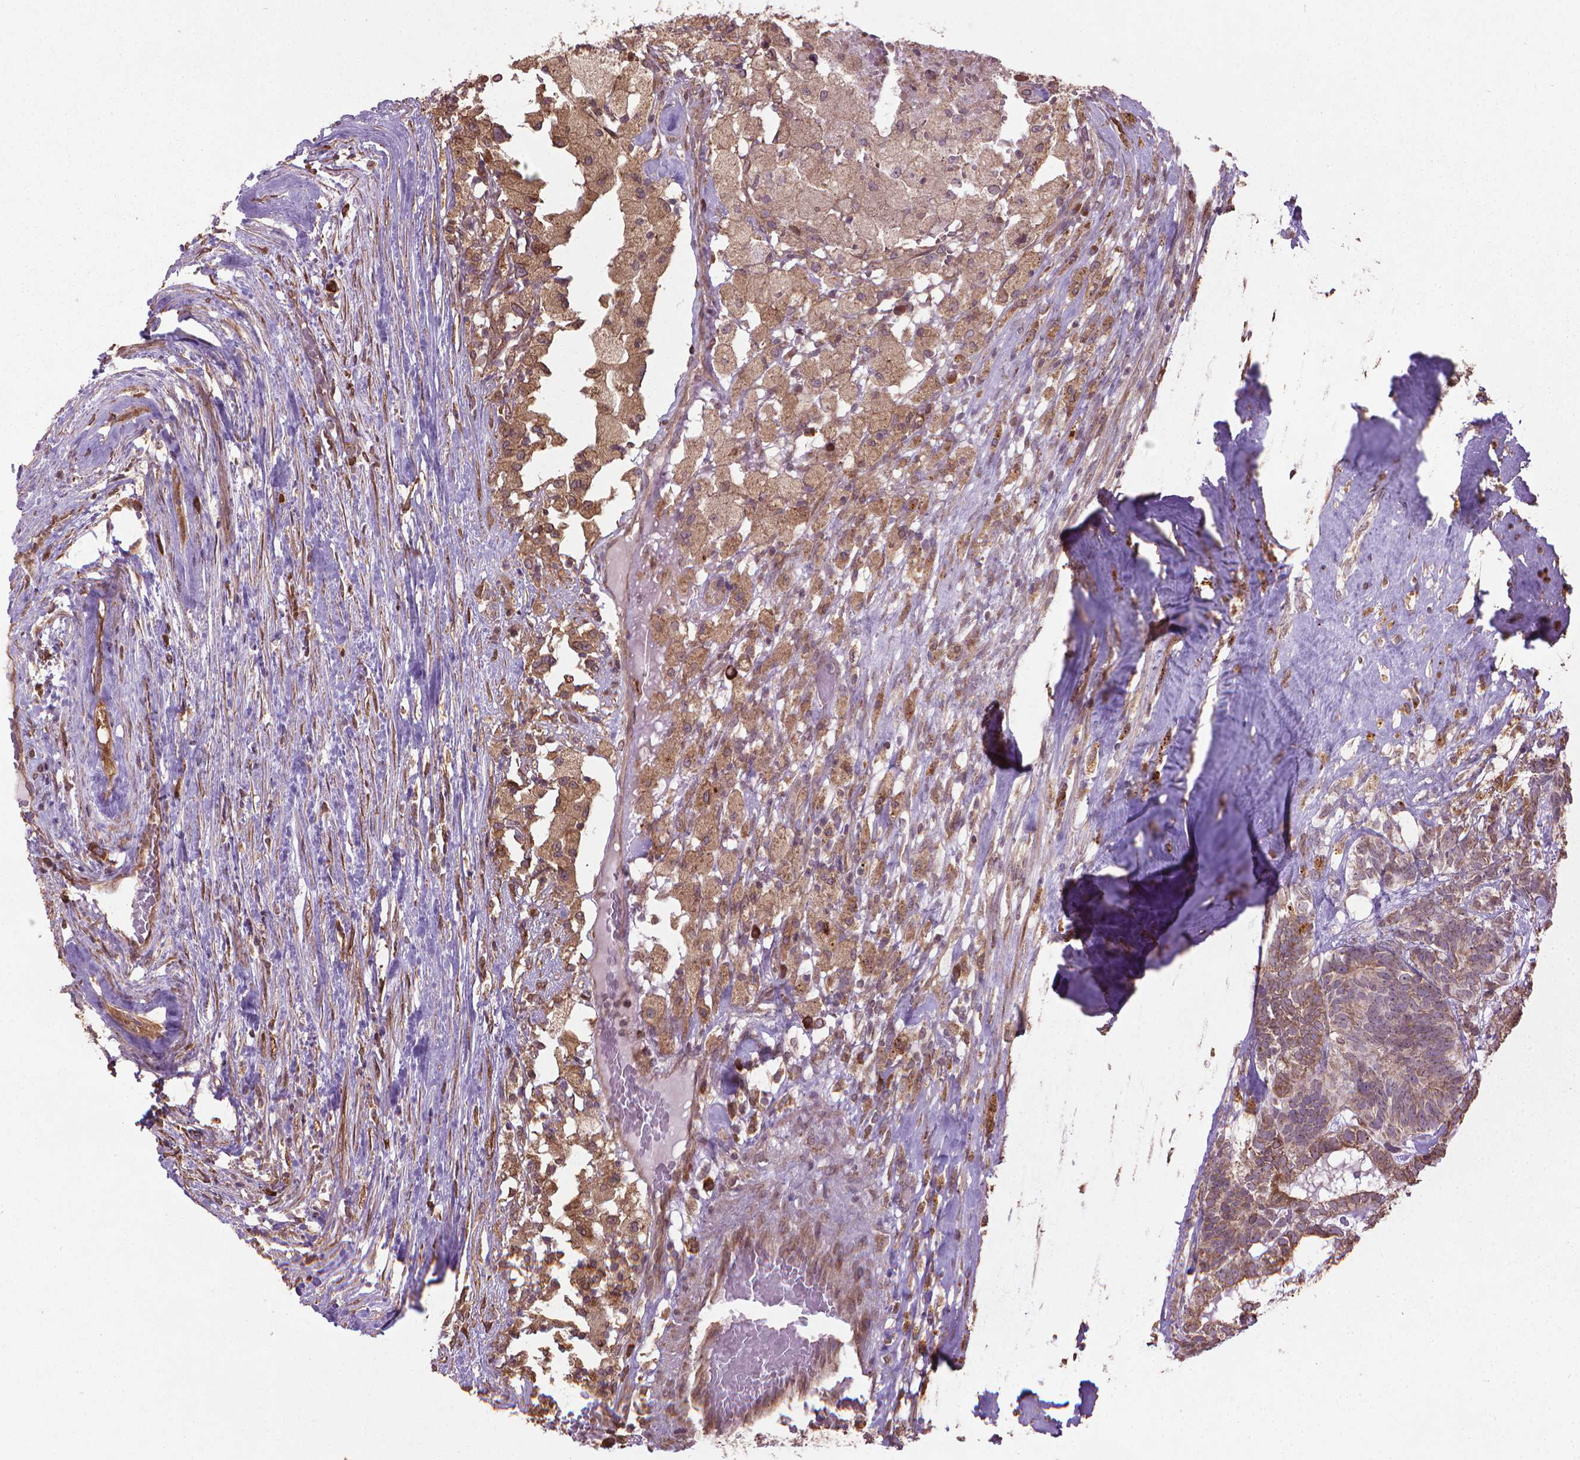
{"staining": {"intensity": "moderate", "quantity": ">75%", "location": "cytoplasmic/membranous"}, "tissue": "testis cancer", "cell_type": "Tumor cells", "image_type": "cancer", "snomed": [{"axis": "morphology", "description": "Seminoma, NOS"}, {"axis": "morphology", "description": "Carcinoma, Embryonal, NOS"}, {"axis": "topography", "description": "Testis"}], "caption": "The photomicrograph reveals immunohistochemical staining of testis embryonal carcinoma. There is moderate cytoplasmic/membranous positivity is present in approximately >75% of tumor cells. (DAB IHC, brown staining for protein, blue staining for nuclei).", "gene": "GAS1", "patient": {"sex": "male", "age": 41}}